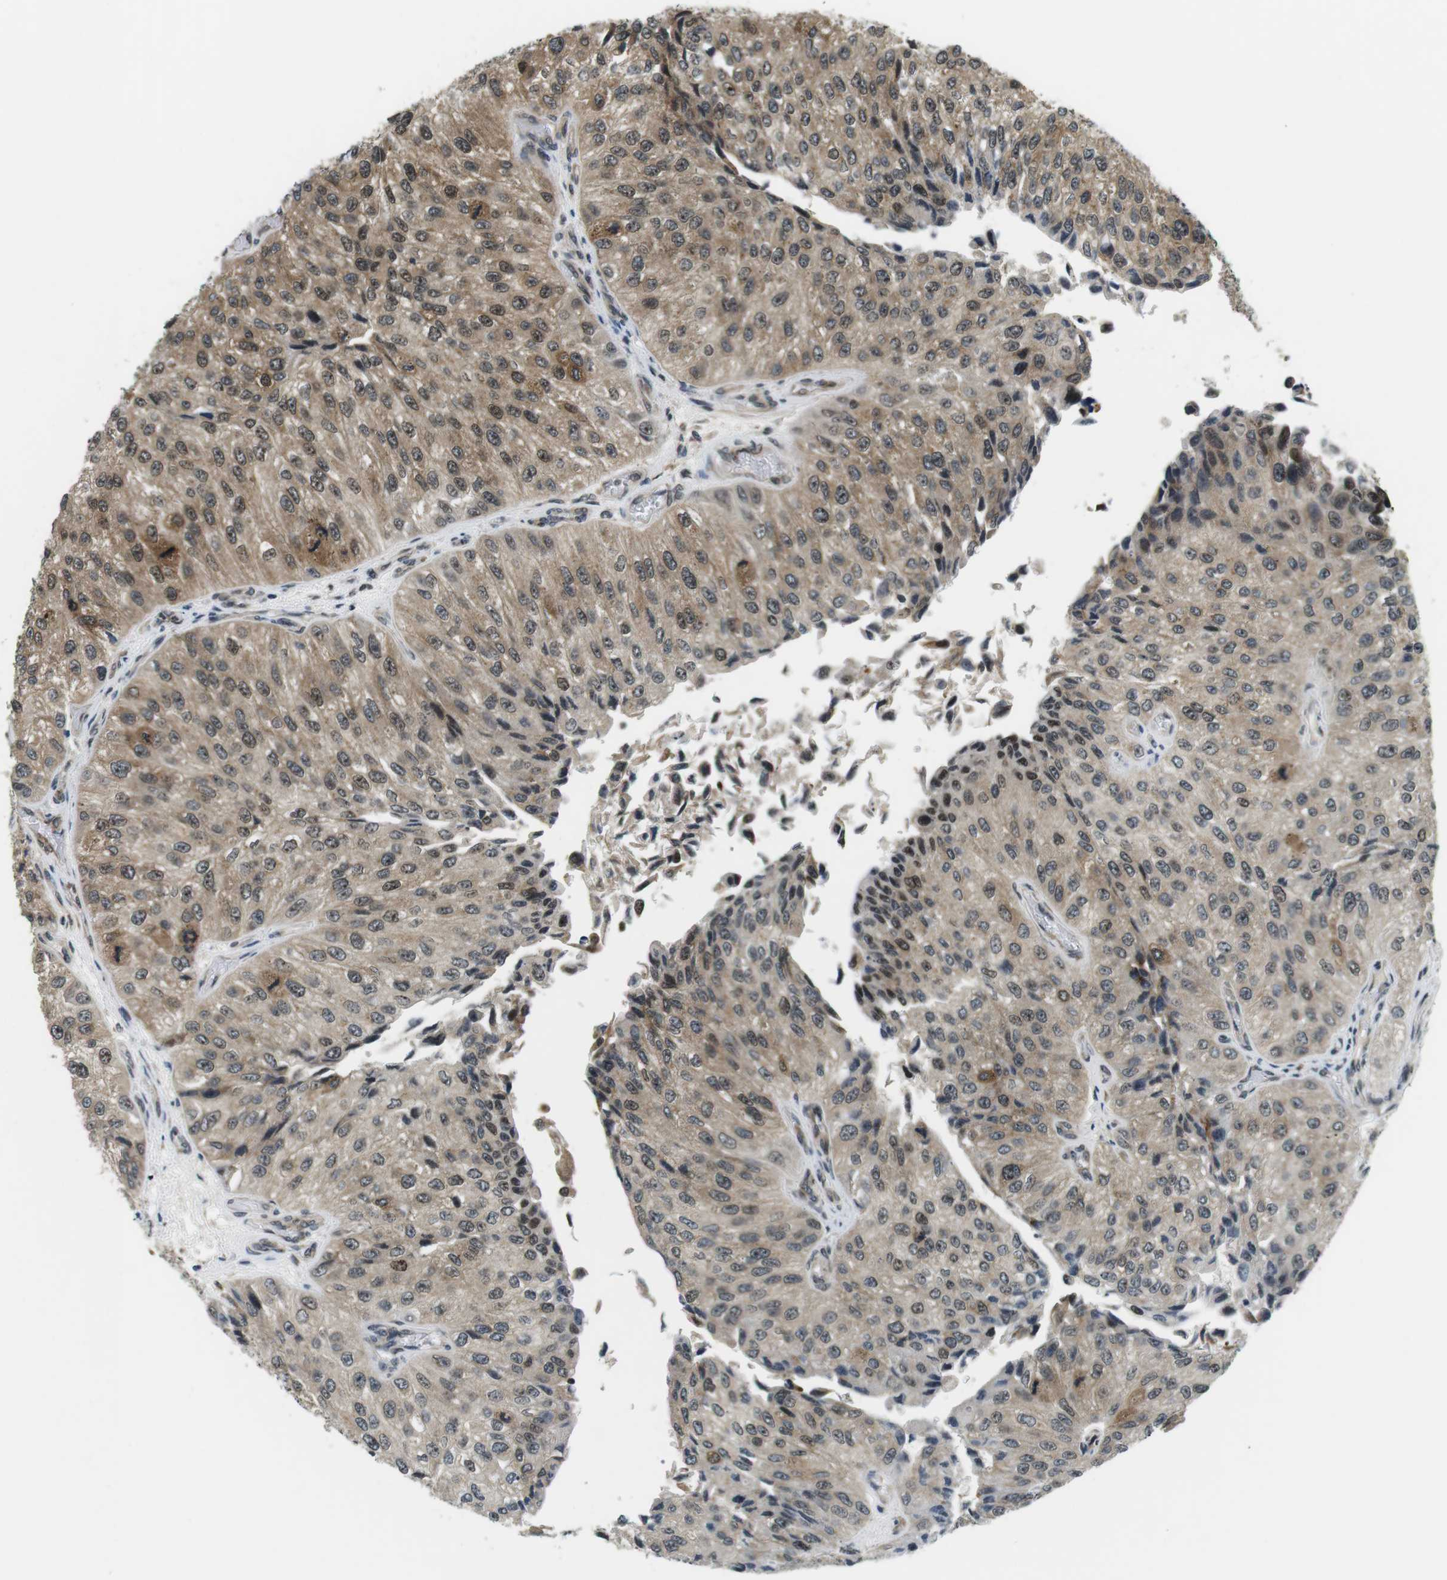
{"staining": {"intensity": "moderate", "quantity": "25%-75%", "location": "cytoplasmic/membranous,nuclear"}, "tissue": "urothelial cancer", "cell_type": "Tumor cells", "image_type": "cancer", "snomed": [{"axis": "morphology", "description": "Urothelial carcinoma, High grade"}, {"axis": "topography", "description": "Kidney"}, {"axis": "topography", "description": "Urinary bladder"}], "caption": "A photomicrograph of urothelial cancer stained for a protein displays moderate cytoplasmic/membranous and nuclear brown staining in tumor cells. (IHC, brightfield microscopy, high magnification).", "gene": "CSNK2B", "patient": {"sex": "male", "age": 77}}